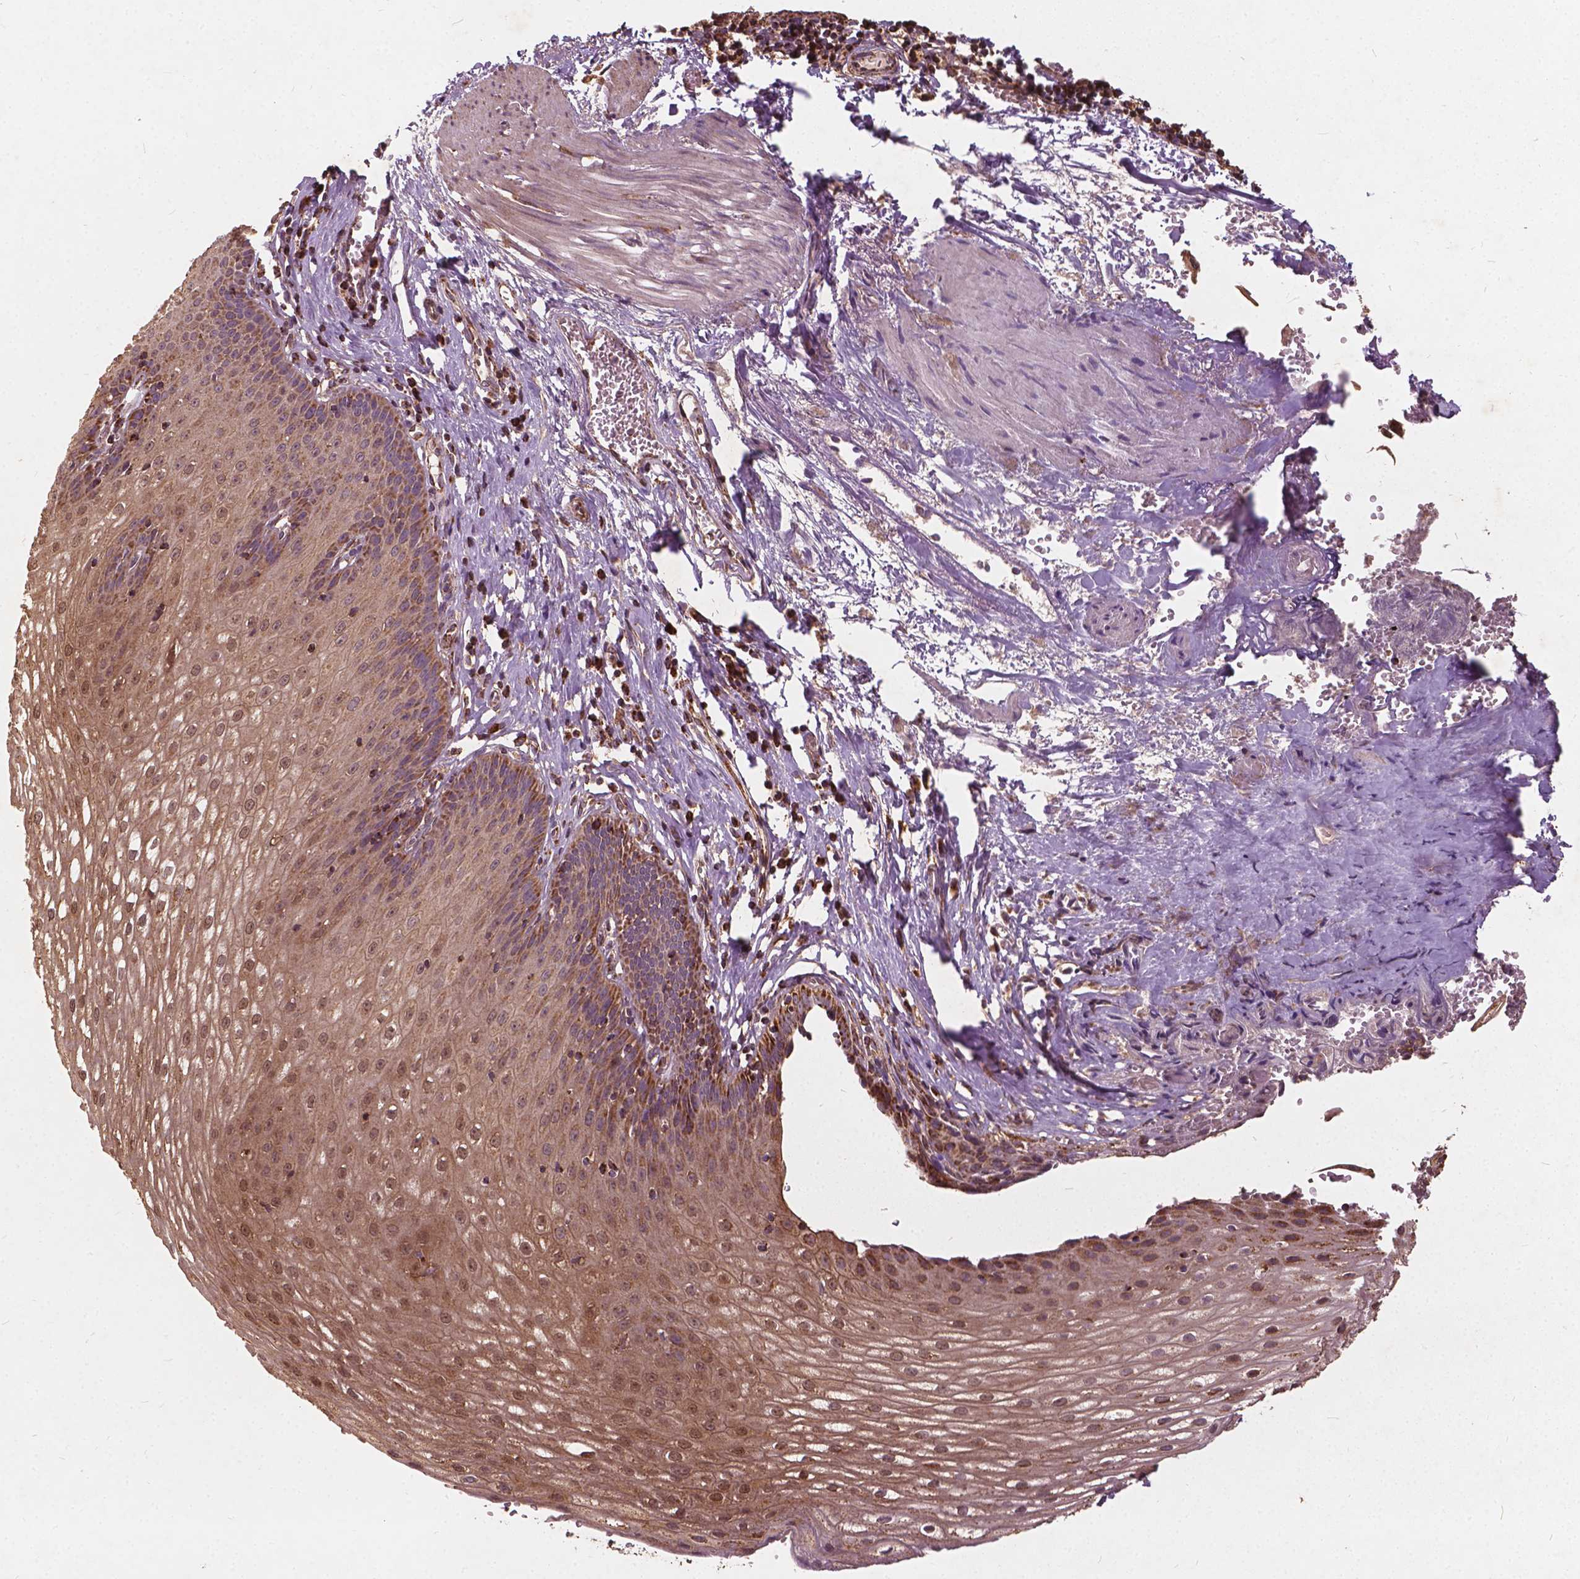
{"staining": {"intensity": "moderate", "quantity": ">75%", "location": "cytoplasmic/membranous,nuclear"}, "tissue": "esophagus", "cell_type": "Squamous epithelial cells", "image_type": "normal", "snomed": [{"axis": "morphology", "description": "Normal tissue, NOS"}, {"axis": "topography", "description": "Esophagus"}], "caption": "IHC of normal esophagus reveals medium levels of moderate cytoplasmic/membranous,nuclear expression in about >75% of squamous epithelial cells.", "gene": "UBXN2A", "patient": {"sex": "male", "age": 72}}